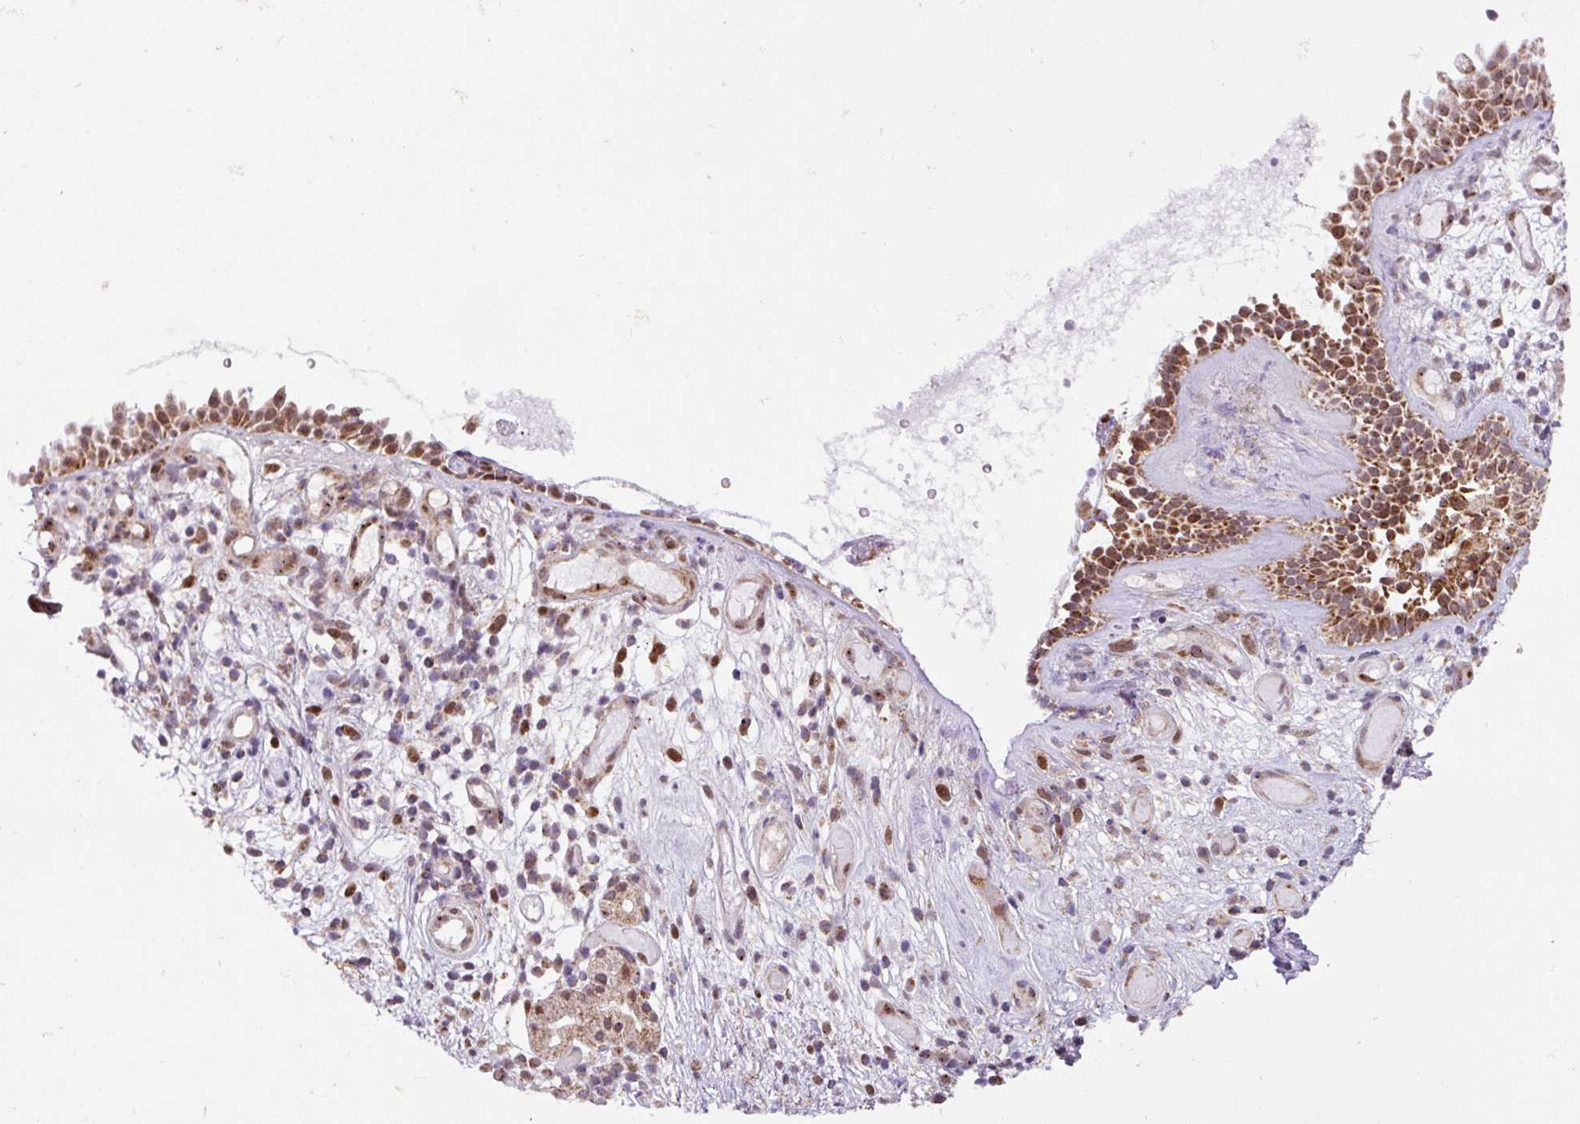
{"staining": {"intensity": "moderate", "quantity": "25%-75%", "location": "cytoplasmic/membranous,nuclear"}, "tissue": "nasopharynx", "cell_type": "Respiratory epithelial cells", "image_type": "normal", "snomed": [{"axis": "morphology", "description": "Normal tissue, NOS"}, {"axis": "morphology", "description": "Inflammation, NOS"}, {"axis": "topography", "description": "Nasopharynx"}], "caption": "Immunohistochemistry staining of normal nasopharynx, which exhibits medium levels of moderate cytoplasmic/membranous,nuclear expression in about 25%-75% of respiratory epithelial cells indicating moderate cytoplasmic/membranous,nuclear protein staining. The staining was performed using DAB (3,3'-diaminobenzidine) (brown) for protein detection and nuclei were counterstained in hematoxylin (blue).", "gene": "ENSG00000269547", "patient": {"sex": "male", "age": 54}}